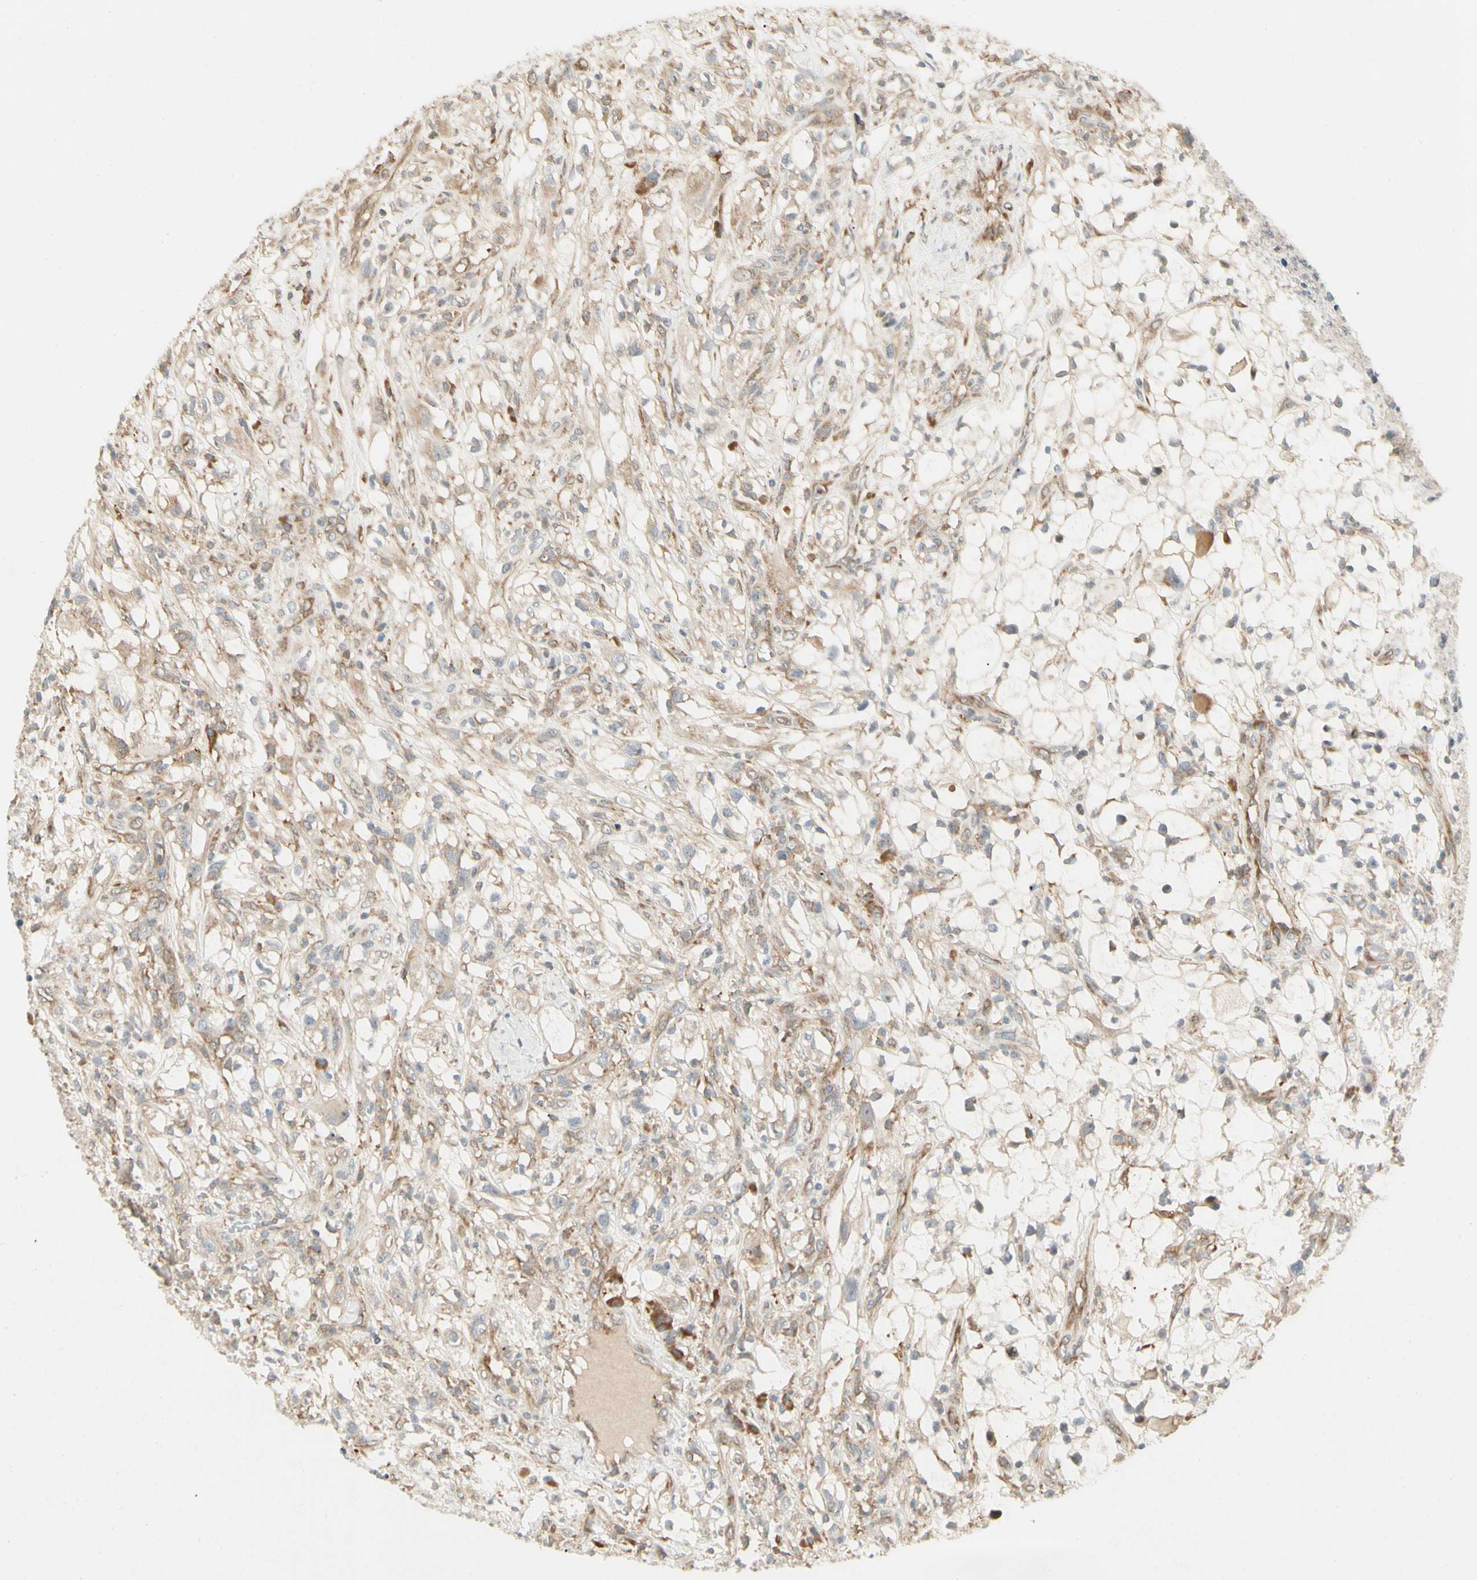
{"staining": {"intensity": "weak", "quantity": "25%-75%", "location": "cytoplasmic/membranous"}, "tissue": "renal cancer", "cell_type": "Tumor cells", "image_type": "cancer", "snomed": [{"axis": "morphology", "description": "Adenocarcinoma, NOS"}, {"axis": "topography", "description": "Kidney"}], "caption": "Tumor cells demonstrate low levels of weak cytoplasmic/membranous expression in about 25%-75% of cells in human renal cancer.", "gene": "FNDC3B", "patient": {"sex": "female", "age": 60}}